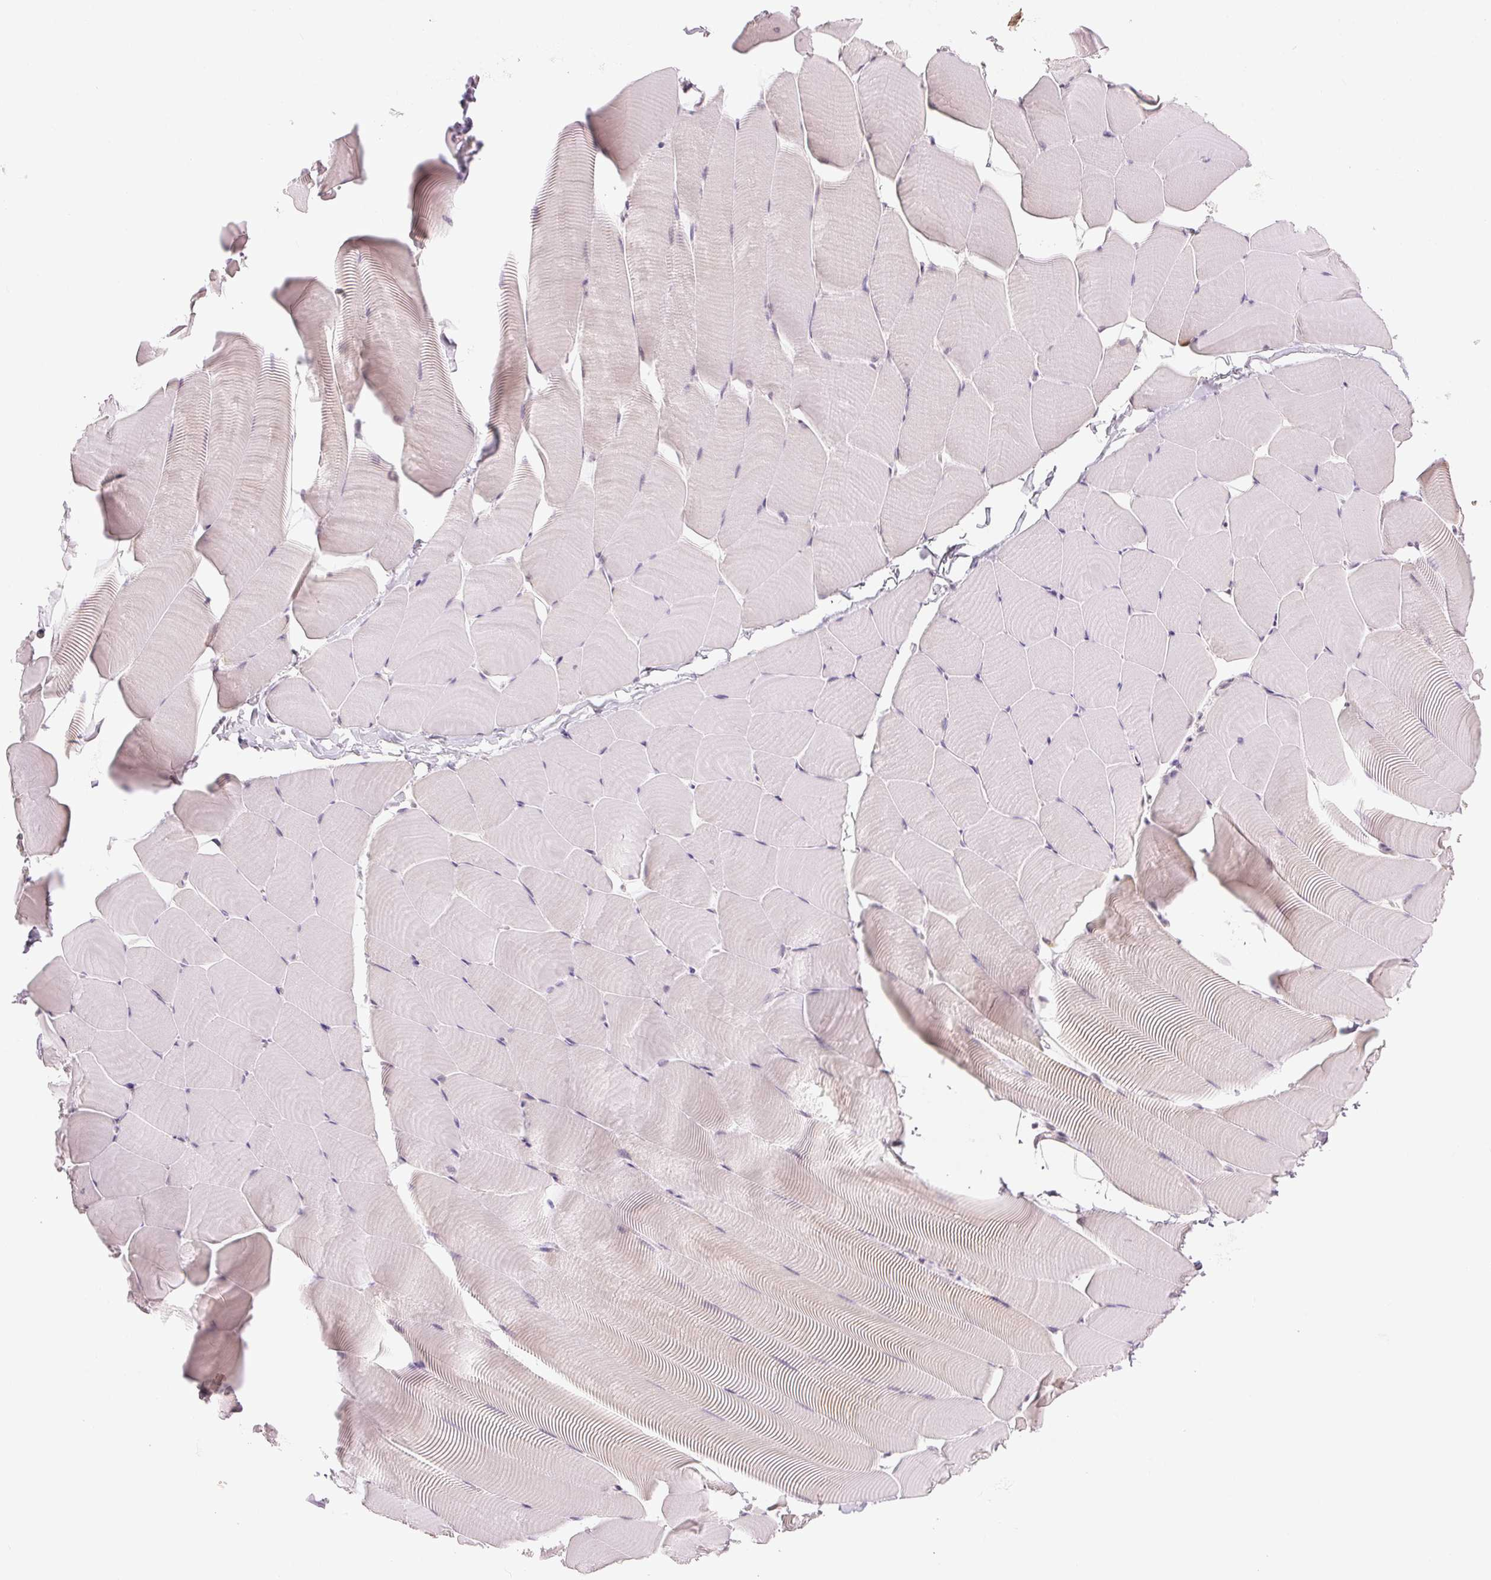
{"staining": {"intensity": "negative", "quantity": "none", "location": "none"}, "tissue": "skeletal muscle", "cell_type": "Myocytes", "image_type": "normal", "snomed": [{"axis": "morphology", "description": "Normal tissue, NOS"}, {"axis": "topography", "description": "Skeletal muscle"}], "caption": "This is a image of immunohistochemistry (IHC) staining of benign skeletal muscle, which shows no staining in myocytes.", "gene": "KPRP", "patient": {"sex": "male", "age": 25}}